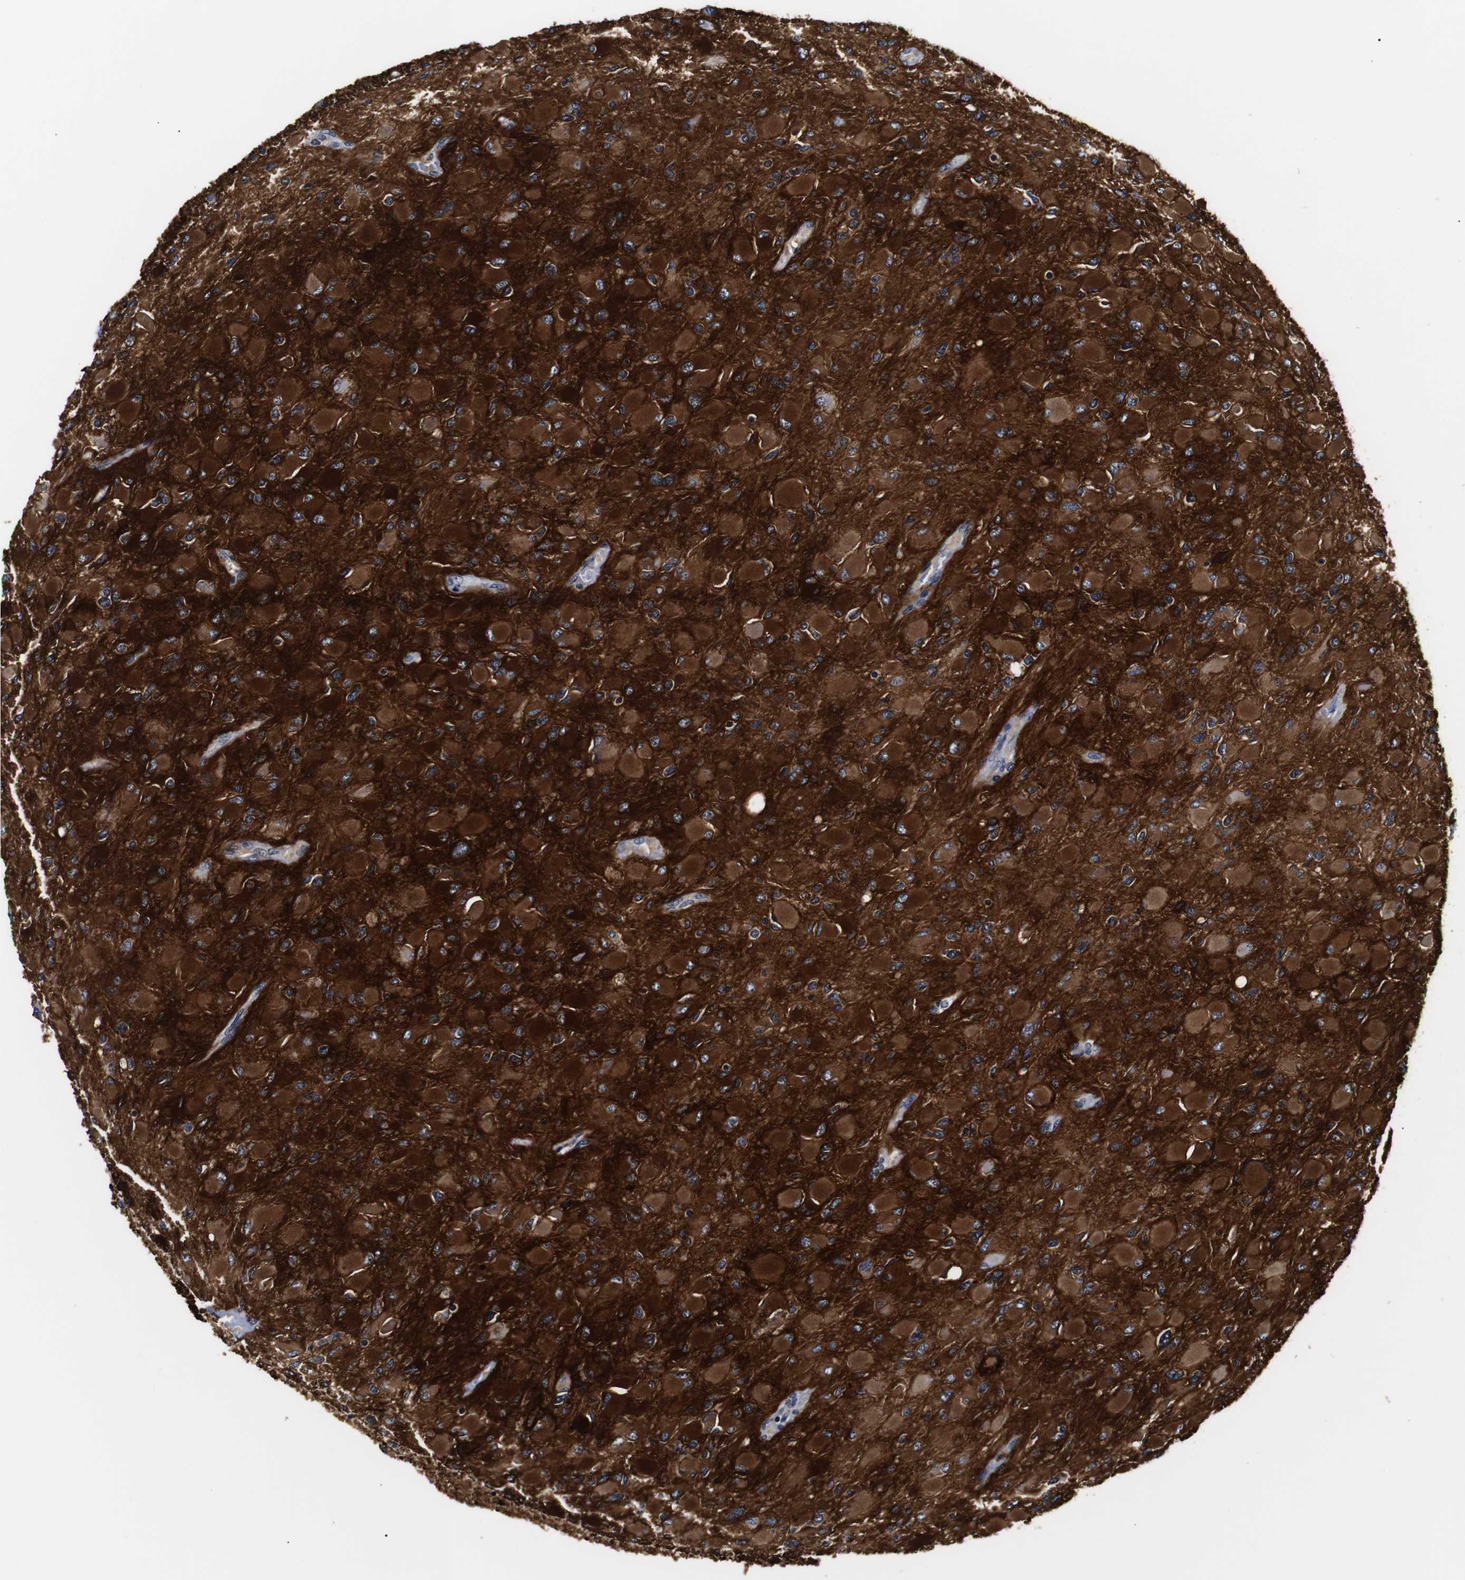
{"staining": {"intensity": "strong", "quantity": ">75%", "location": "cytoplasmic/membranous"}, "tissue": "glioma", "cell_type": "Tumor cells", "image_type": "cancer", "snomed": [{"axis": "morphology", "description": "Glioma, malignant, High grade"}, {"axis": "topography", "description": "Cerebral cortex"}], "caption": "The immunohistochemical stain highlights strong cytoplasmic/membranous expression in tumor cells of high-grade glioma (malignant) tissue.", "gene": "GAP43", "patient": {"sex": "female", "age": 36}}